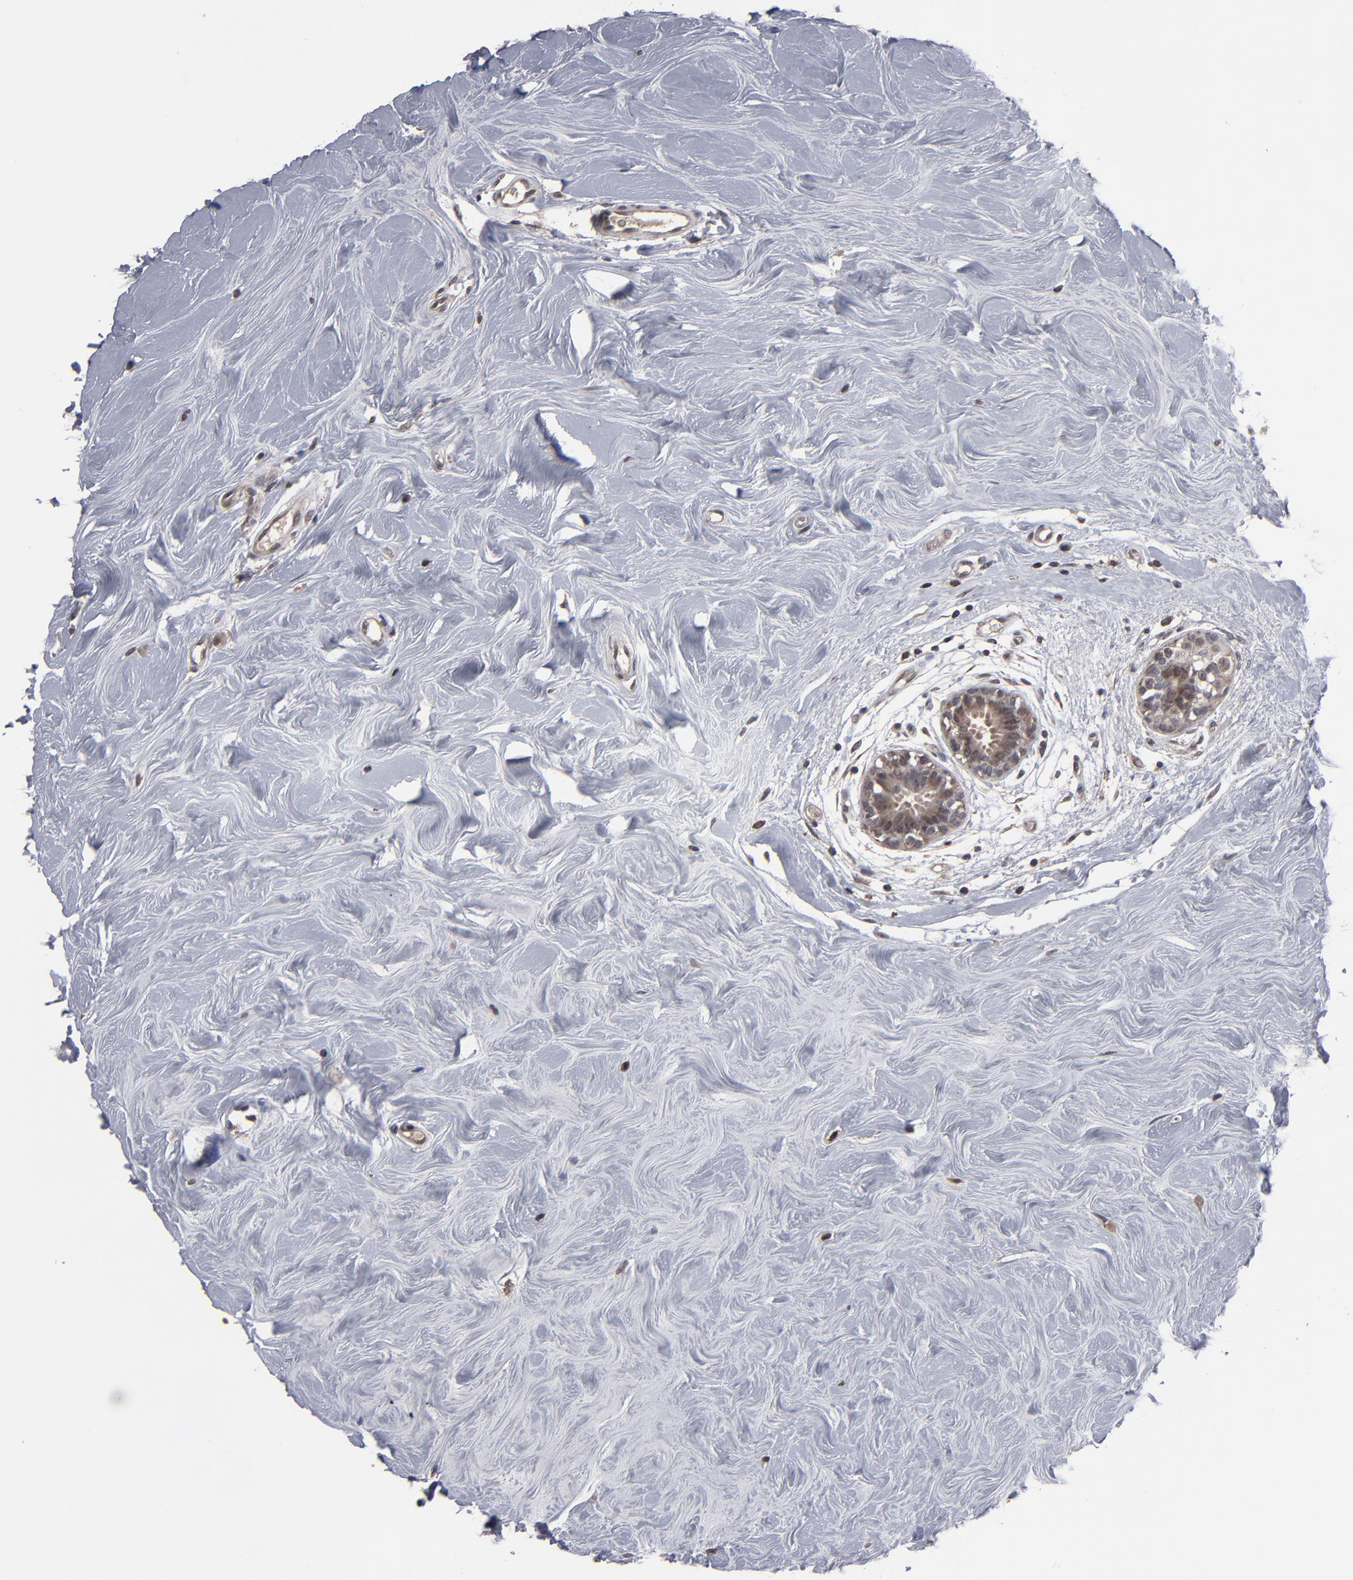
{"staining": {"intensity": "weak", "quantity": ">75%", "location": "cytoplasmic/membranous"}, "tissue": "breast cancer", "cell_type": "Tumor cells", "image_type": "cancer", "snomed": [{"axis": "morphology", "description": "Duct carcinoma"}, {"axis": "topography", "description": "Breast"}], "caption": "Tumor cells reveal weak cytoplasmic/membranous positivity in about >75% of cells in breast cancer (infiltrating ductal carcinoma). The protein is shown in brown color, while the nuclei are stained blue.", "gene": "SLC22A17", "patient": {"sex": "female", "age": 40}}